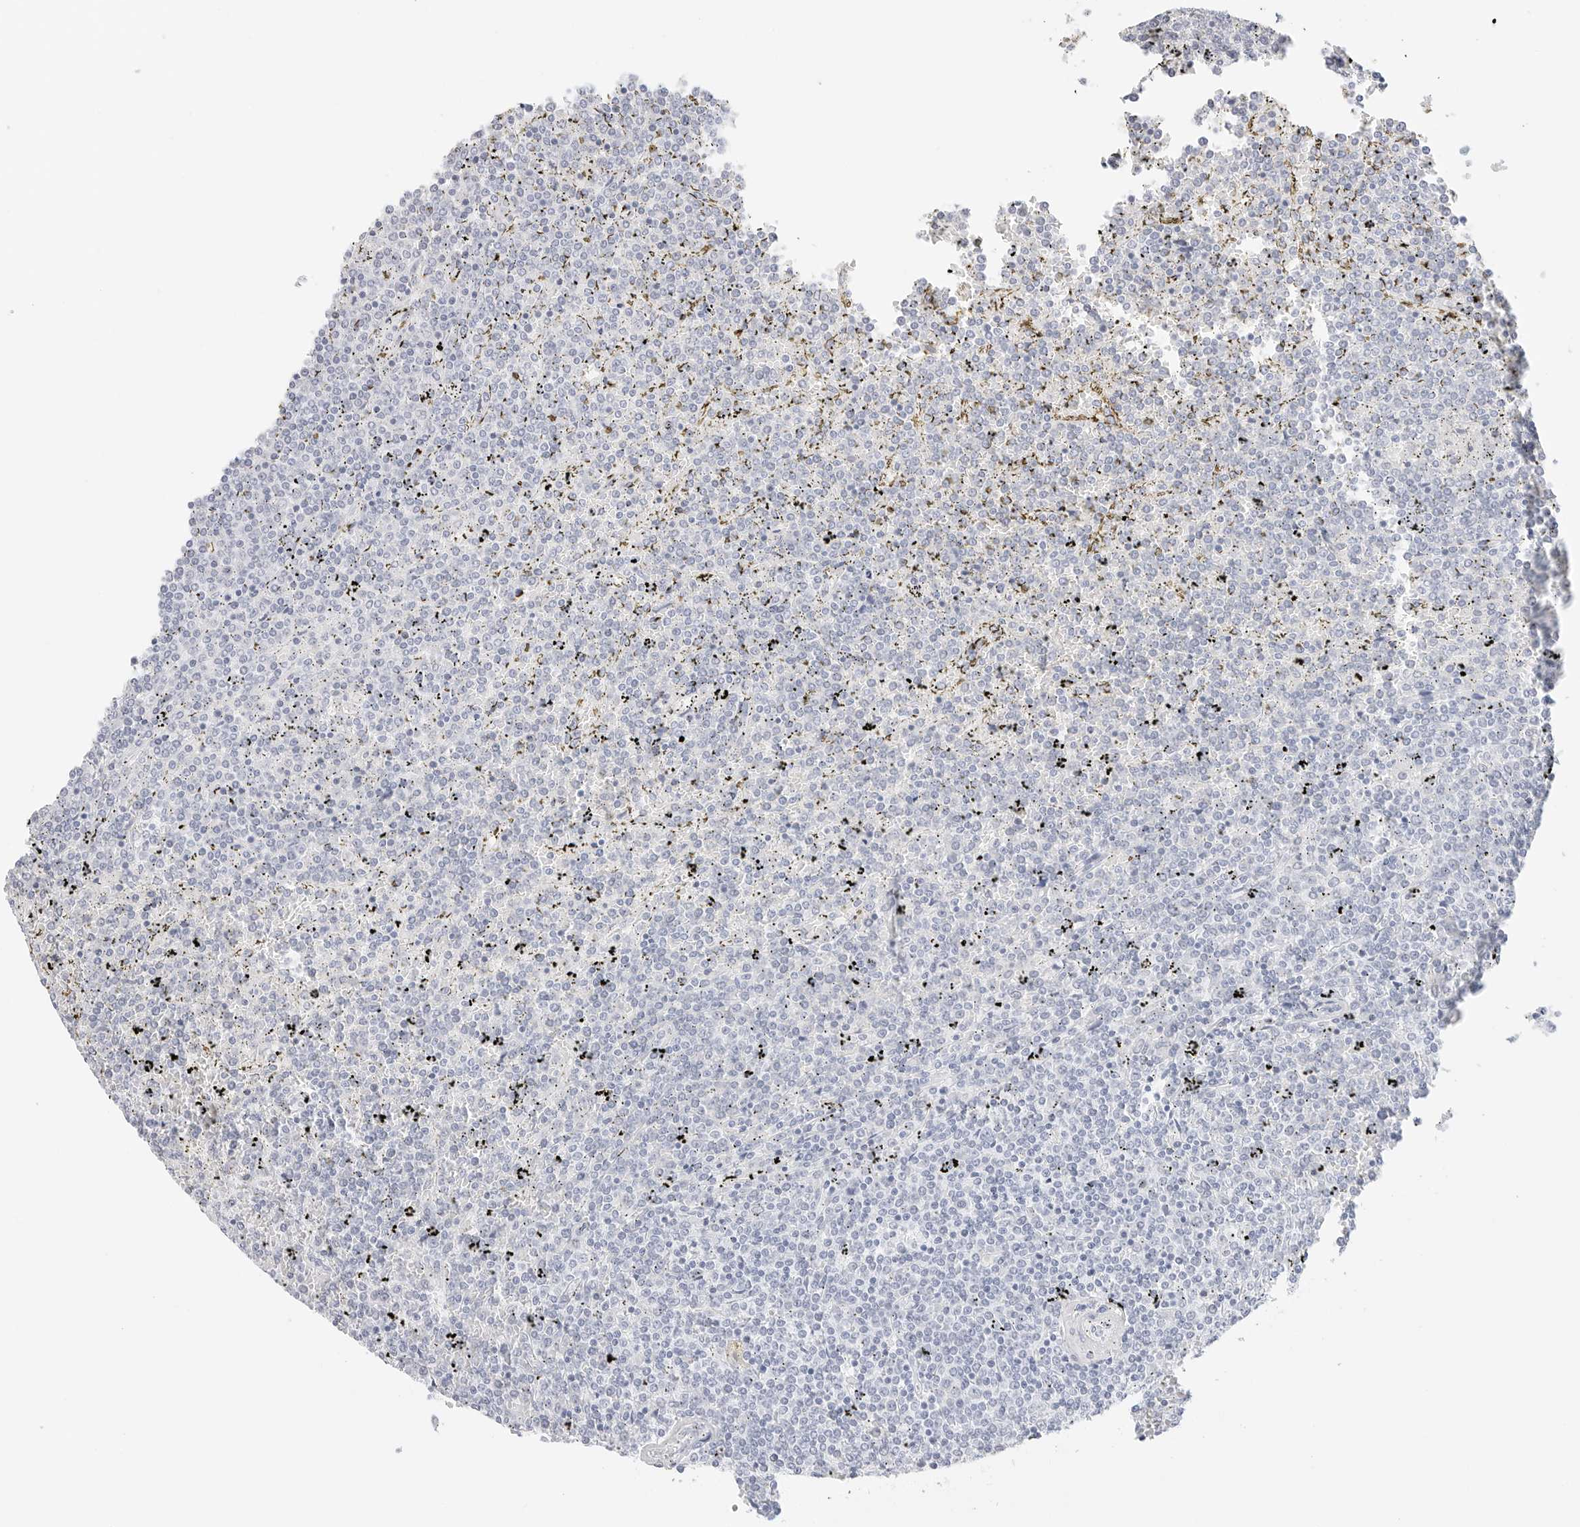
{"staining": {"intensity": "negative", "quantity": "none", "location": "none"}, "tissue": "lymphoma", "cell_type": "Tumor cells", "image_type": "cancer", "snomed": [{"axis": "morphology", "description": "Malignant lymphoma, non-Hodgkin's type, Low grade"}, {"axis": "topography", "description": "Spleen"}], "caption": "This is an IHC image of lymphoma. There is no positivity in tumor cells.", "gene": "TFF2", "patient": {"sex": "female", "age": 19}}